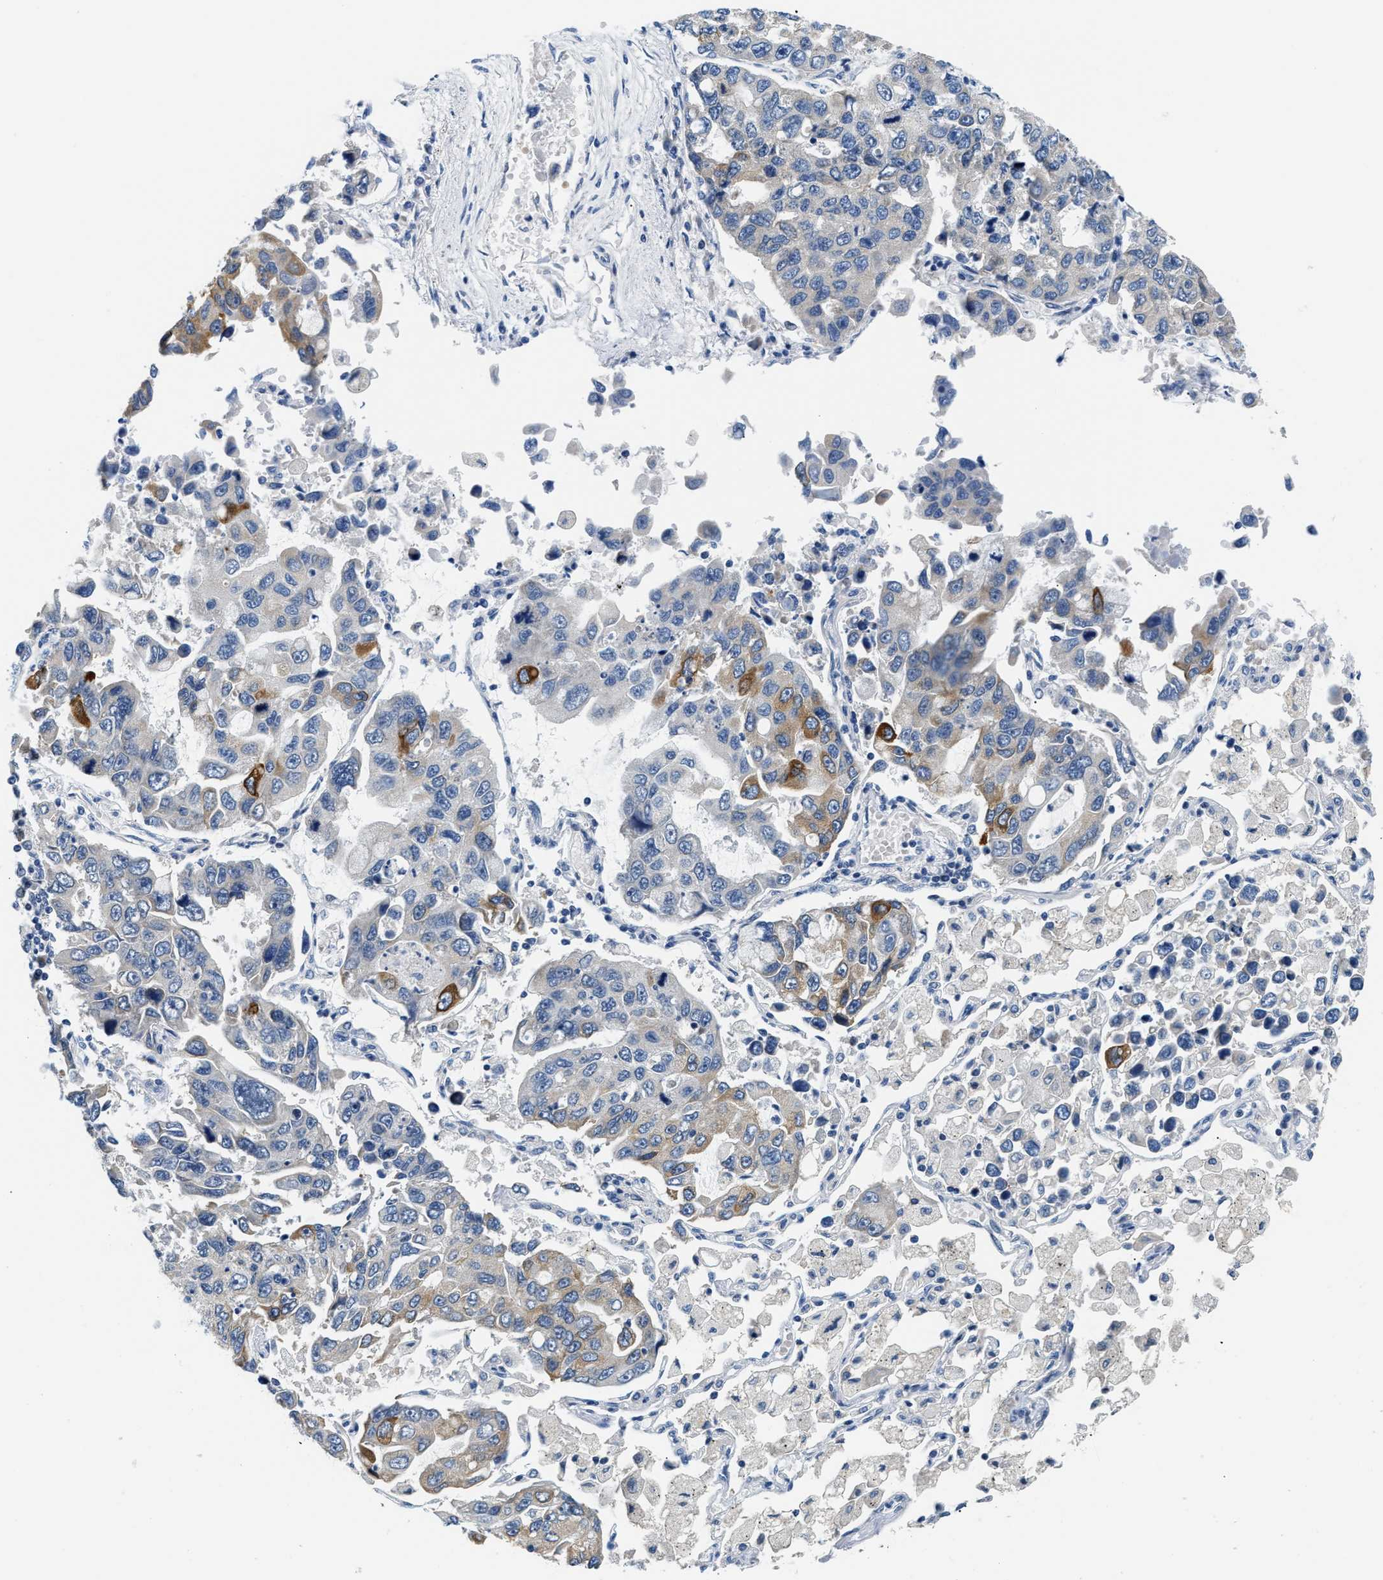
{"staining": {"intensity": "moderate", "quantity": "<25%", "location": "cytoplasmic/membranous"}, "tissue": "lung cancer", "cell_type": "Tumor cells", "image_type": "cancer", "snomed": [{"axis": "morphology", "description": "Adenocarcinoma, NOS"}, {"axis": "topography", "description": "Lung"}], "caption": "Lung cancer stained with a brown dye exhibits moderate cytoplasmic/membranous positive staining in approximately <25% of tumor cells.", "gene": "CLGN", "patient": {"sex": "male", "age": 64}}